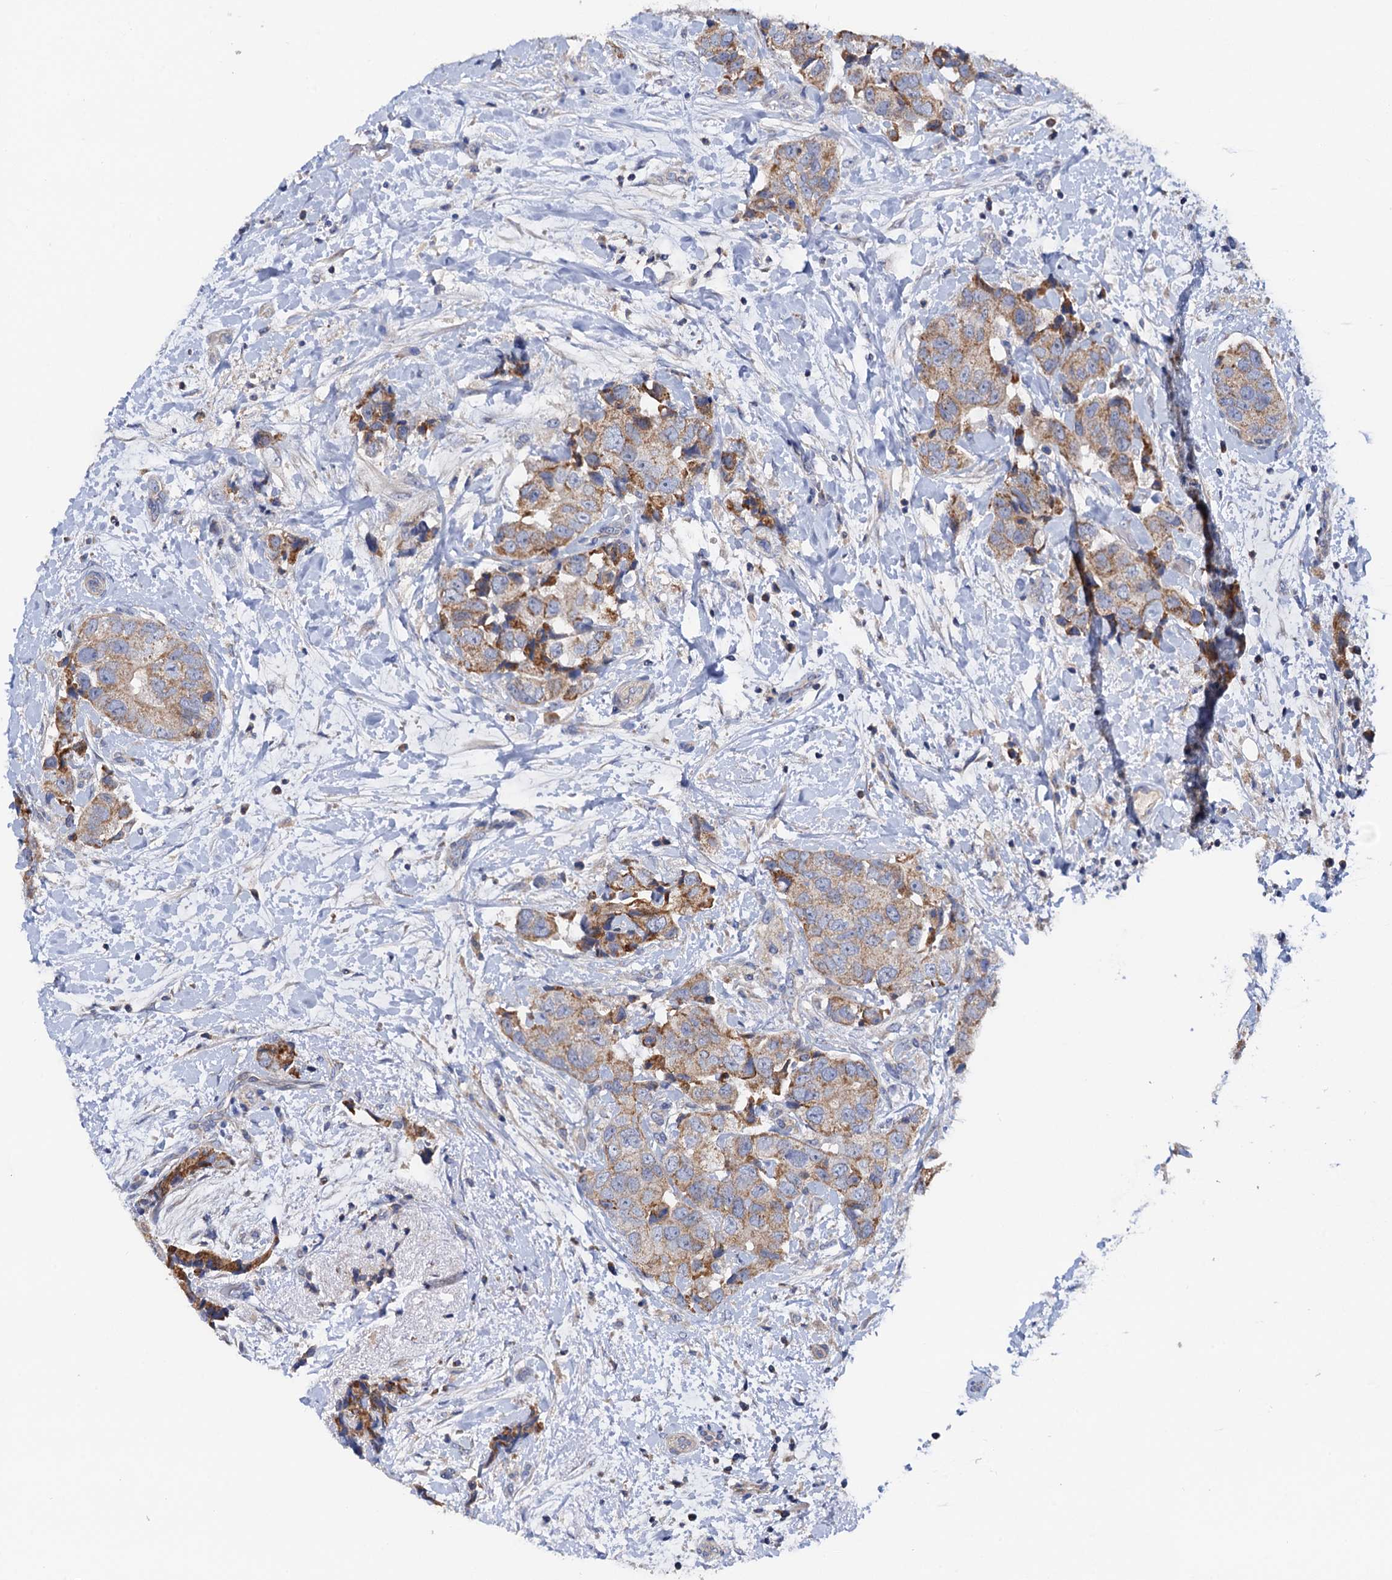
{"staining": {"intensity": "moderate", "quantity": ">75%", "location": "cytoplasmic/membranous"}, "tissue": "breast cancer", "cell_type": "Tumor cells", "image_type": "cancer", "snomed": [{"axis": "morphology", "description": "Normal tissue, NOS"}, {"axis": "morphology", "description": "Duct carcinoma"}, {"axis": "topography", "description": "Breast"}], "caption": "A medium amount of moderate cytoplasmic/membranous expression is present in approximately >75% of tumor cells in breast cancer (infiltrating ductal carcinoma) tissue.", "gene": "MRPL48", "patient": {"sex": "female", "age": 62}}